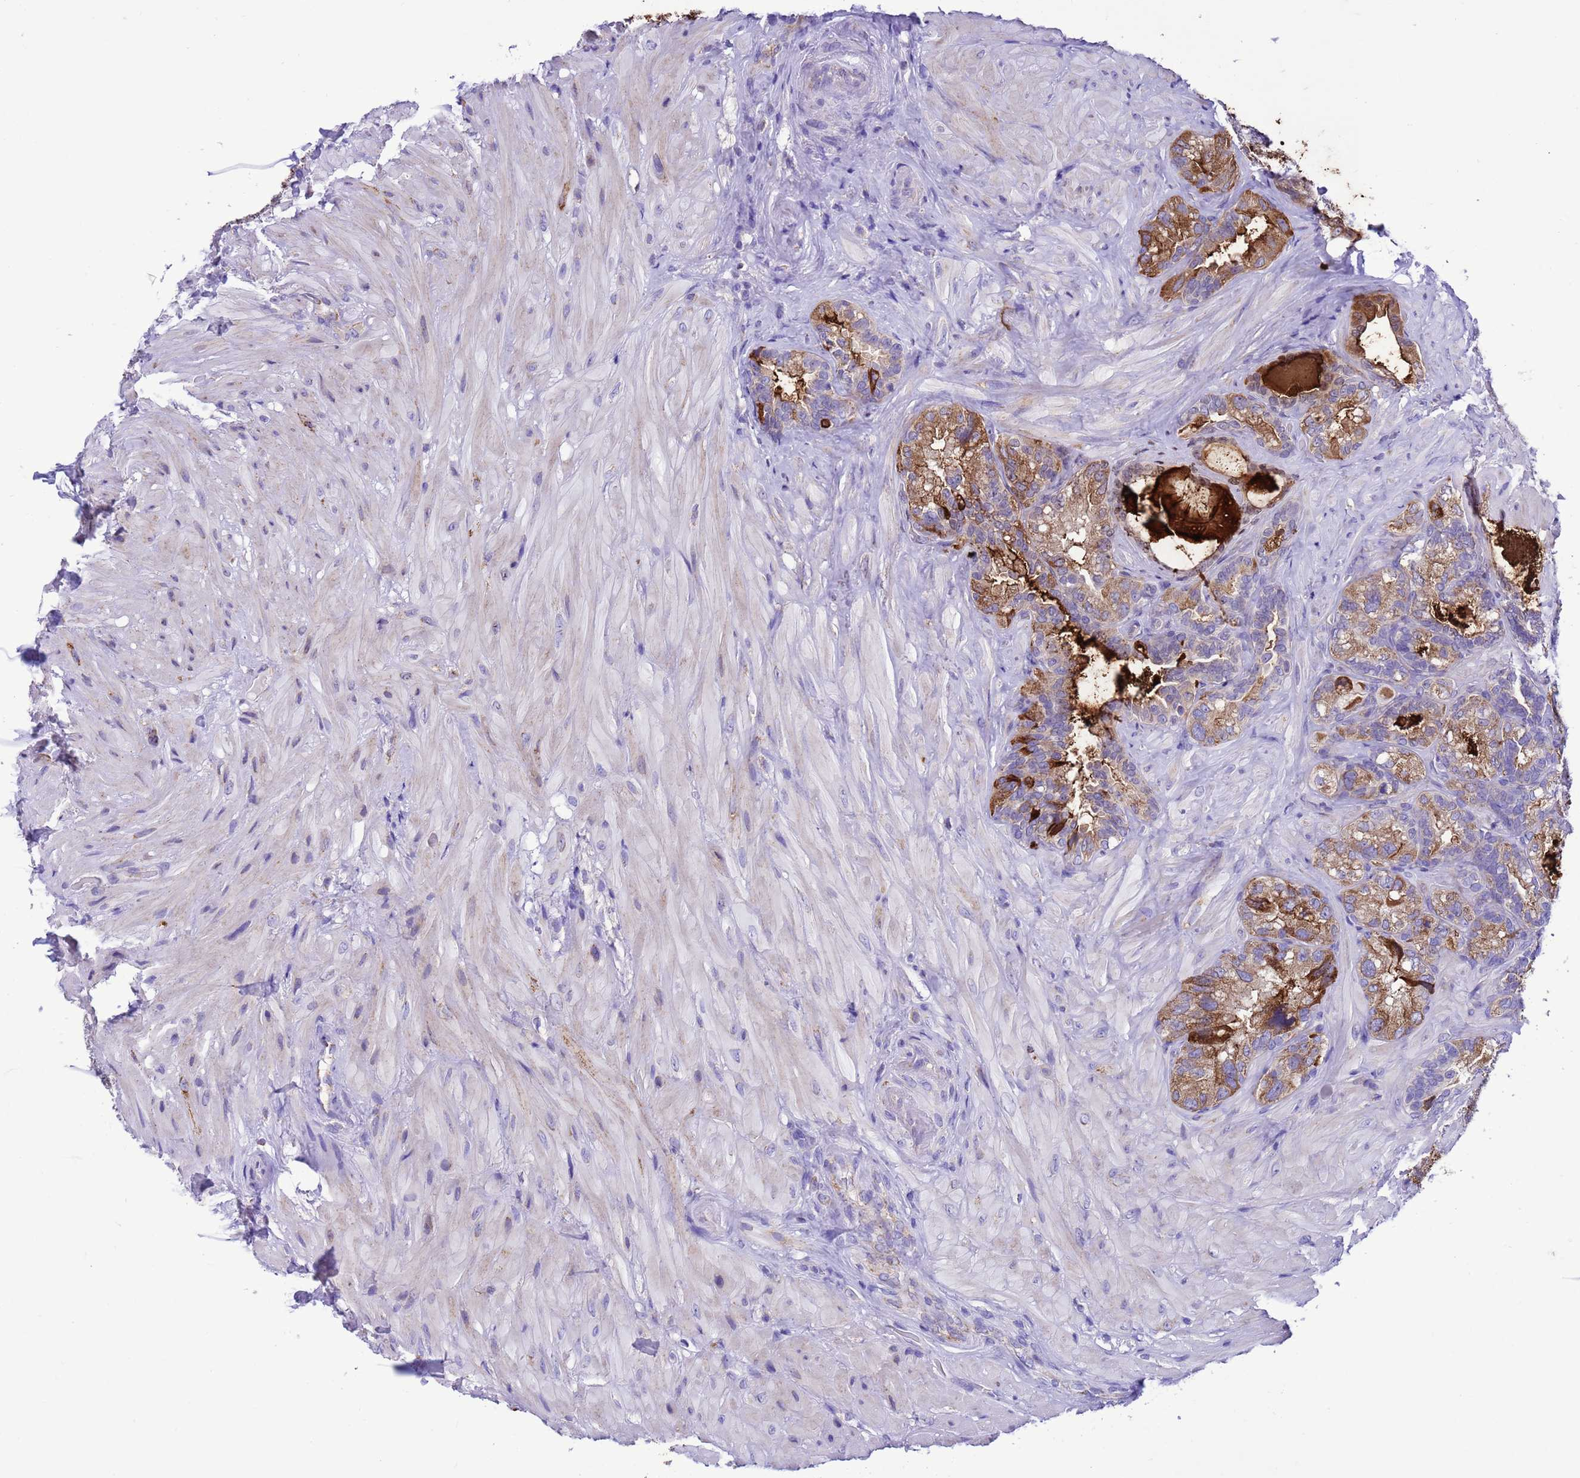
{"staining": {"intensity": "moderate", "quantity": ">75%", "location": "cytoplasmic/membranous"}, "tissue": "seminal vesicle", "cell_type": "Glandular cells", "image_type": "normal", "snomed": [{"axis": "morphology", "description": "Normal tissue, NOS"}, {"axis": "topography", "description": "Seminal veicle"}, {"axis": "topography", "description": "Peripheral nerve tissue"}], "caption": "High-magnification brightfield microscopy of benign seminal vesicle stained with DAB (3,3'-diaminobenzidine) (brown) and counterstained with hematoxylin (blue). glandular cells exhibit moderate cytoplasmic/membranous positivity is present in about>75% of cells. The staining was performed using DAB to visualize the protein expression in brown, while the nuclei were stained in blue with hematoxylin (Magnification: 20x).", "gene": "CCDC191", "patient": {"sex": "male", "age": 67}}